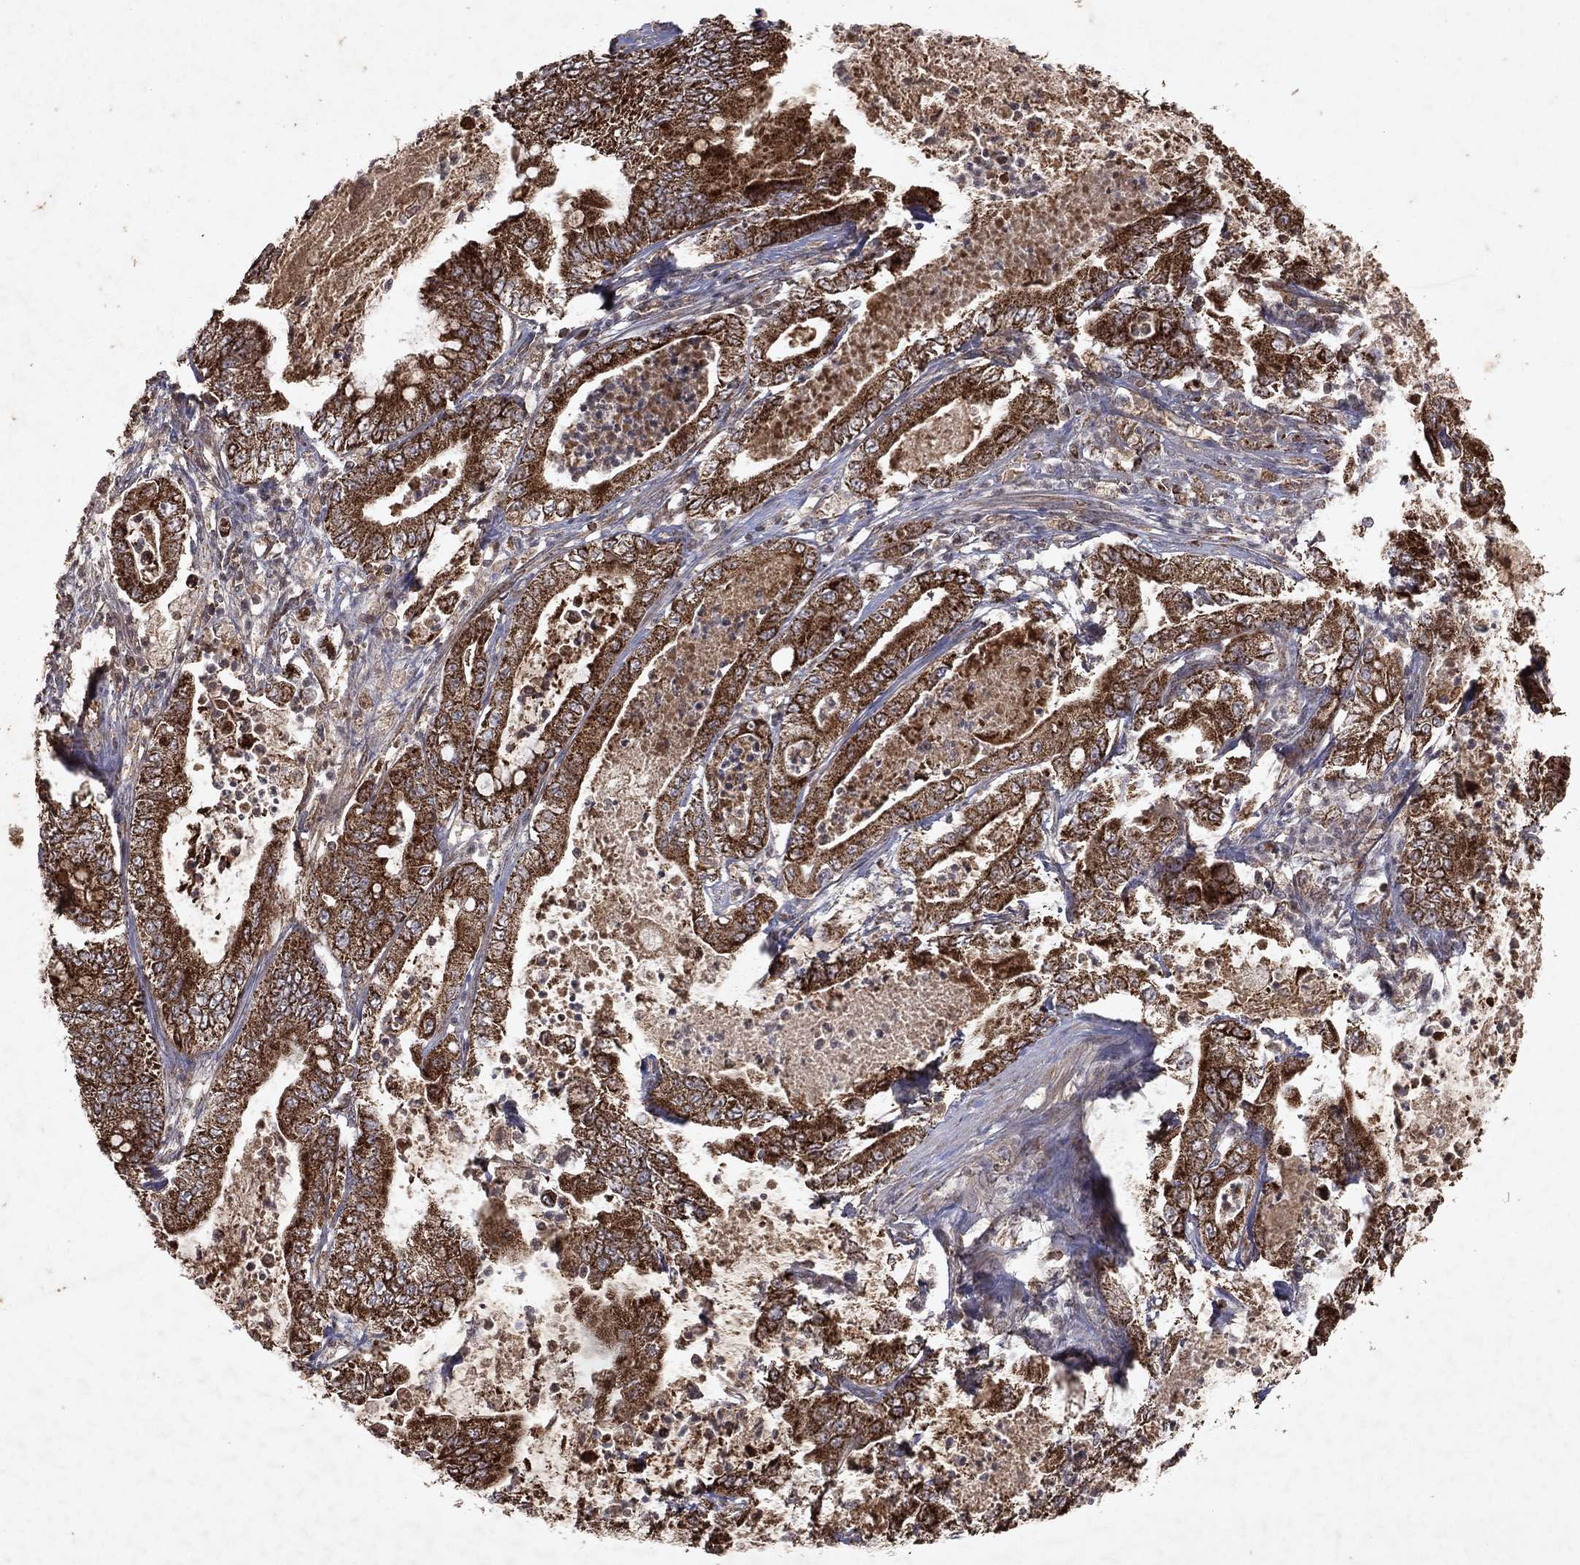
{"staining": {"intensity": "strong", "quantity": ">75%", "location": "cytoplasmic/membranous"}, "tissue": "pancreatic cancer", "cell_type": "Tumor cells", "image_type": "cancer", "snomed": [{"axis": "morphology", "description": "Adenocarcinoma, NOS"}, {"axis": "topography", "description": "Pancreas"}], "caption": "High-magnification brightfield microscopy of pancreatic cancer (adenocarcinoma) stained with DAB (brown) and counterstained with hematoxylin (blue). tumor cells exhibit strong cytoplasmic/membranous positivity is identified in about>75% of cells.", "gene": "PYROXD2", "patient": {"sex": "male", "age": 71}}